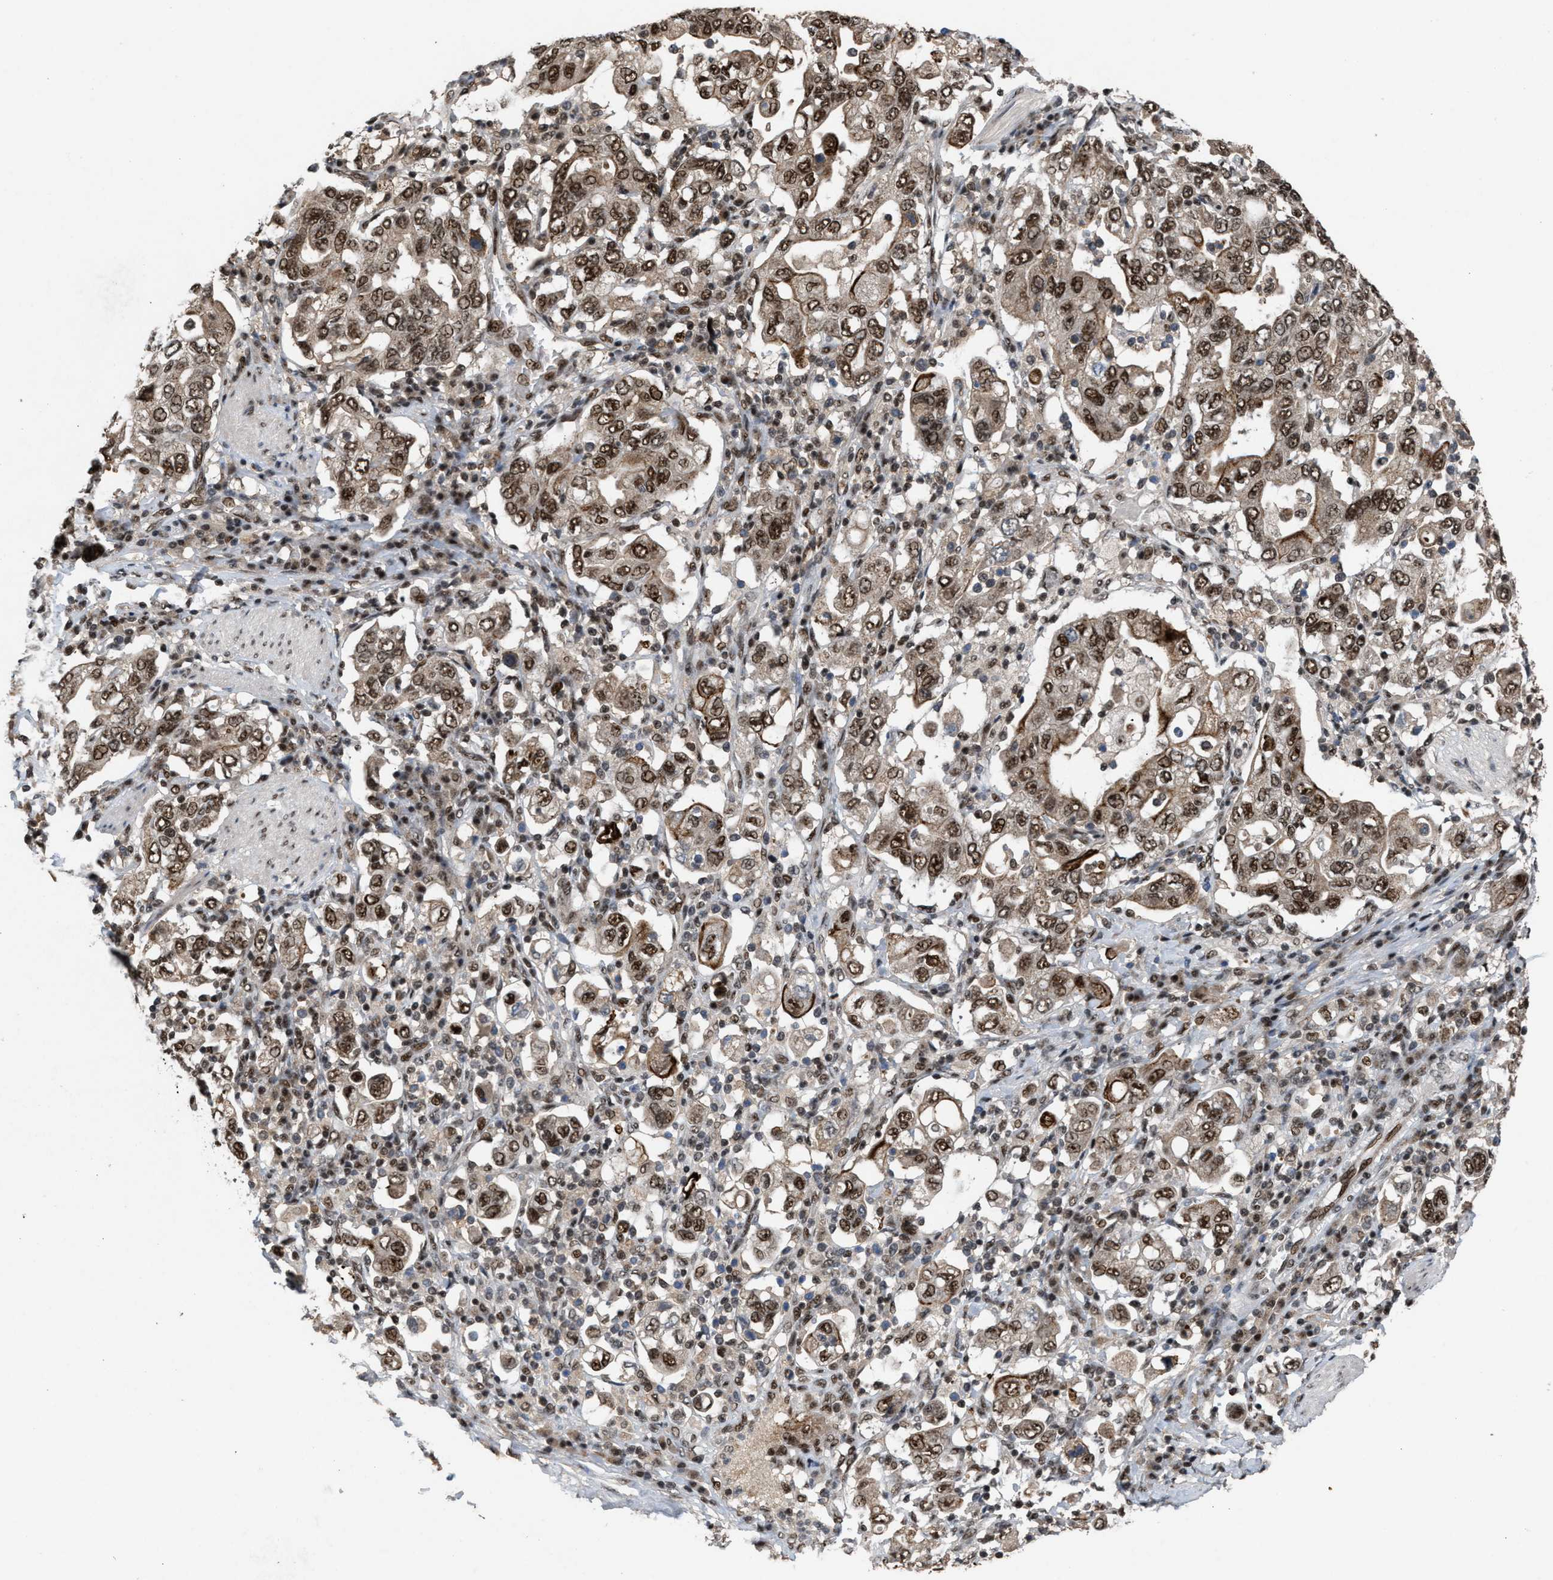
{"staining": {"intensity": "strong", "quantity": ">75%", "location": "cytoplasmic/membranous,nuclear"}, "tissue": "stomach cancer", "cell_type": "Tumor cells", "image_type": "cancer", "snomed": [{"axis": "morphology", "description": "Adenocarcinoma, NOS"}, {"axis": "topography", "description": "Stomach, upper"}], "caption": "The photomicrograph exhibits a brown stain indicating the presence of a protein in the cytoplasmic/membranous and nuclear of tumor cells in adenocarcinoma (stomach).", "gene": "PRPF4", "patient": {"sex": "male", "age": 62}}